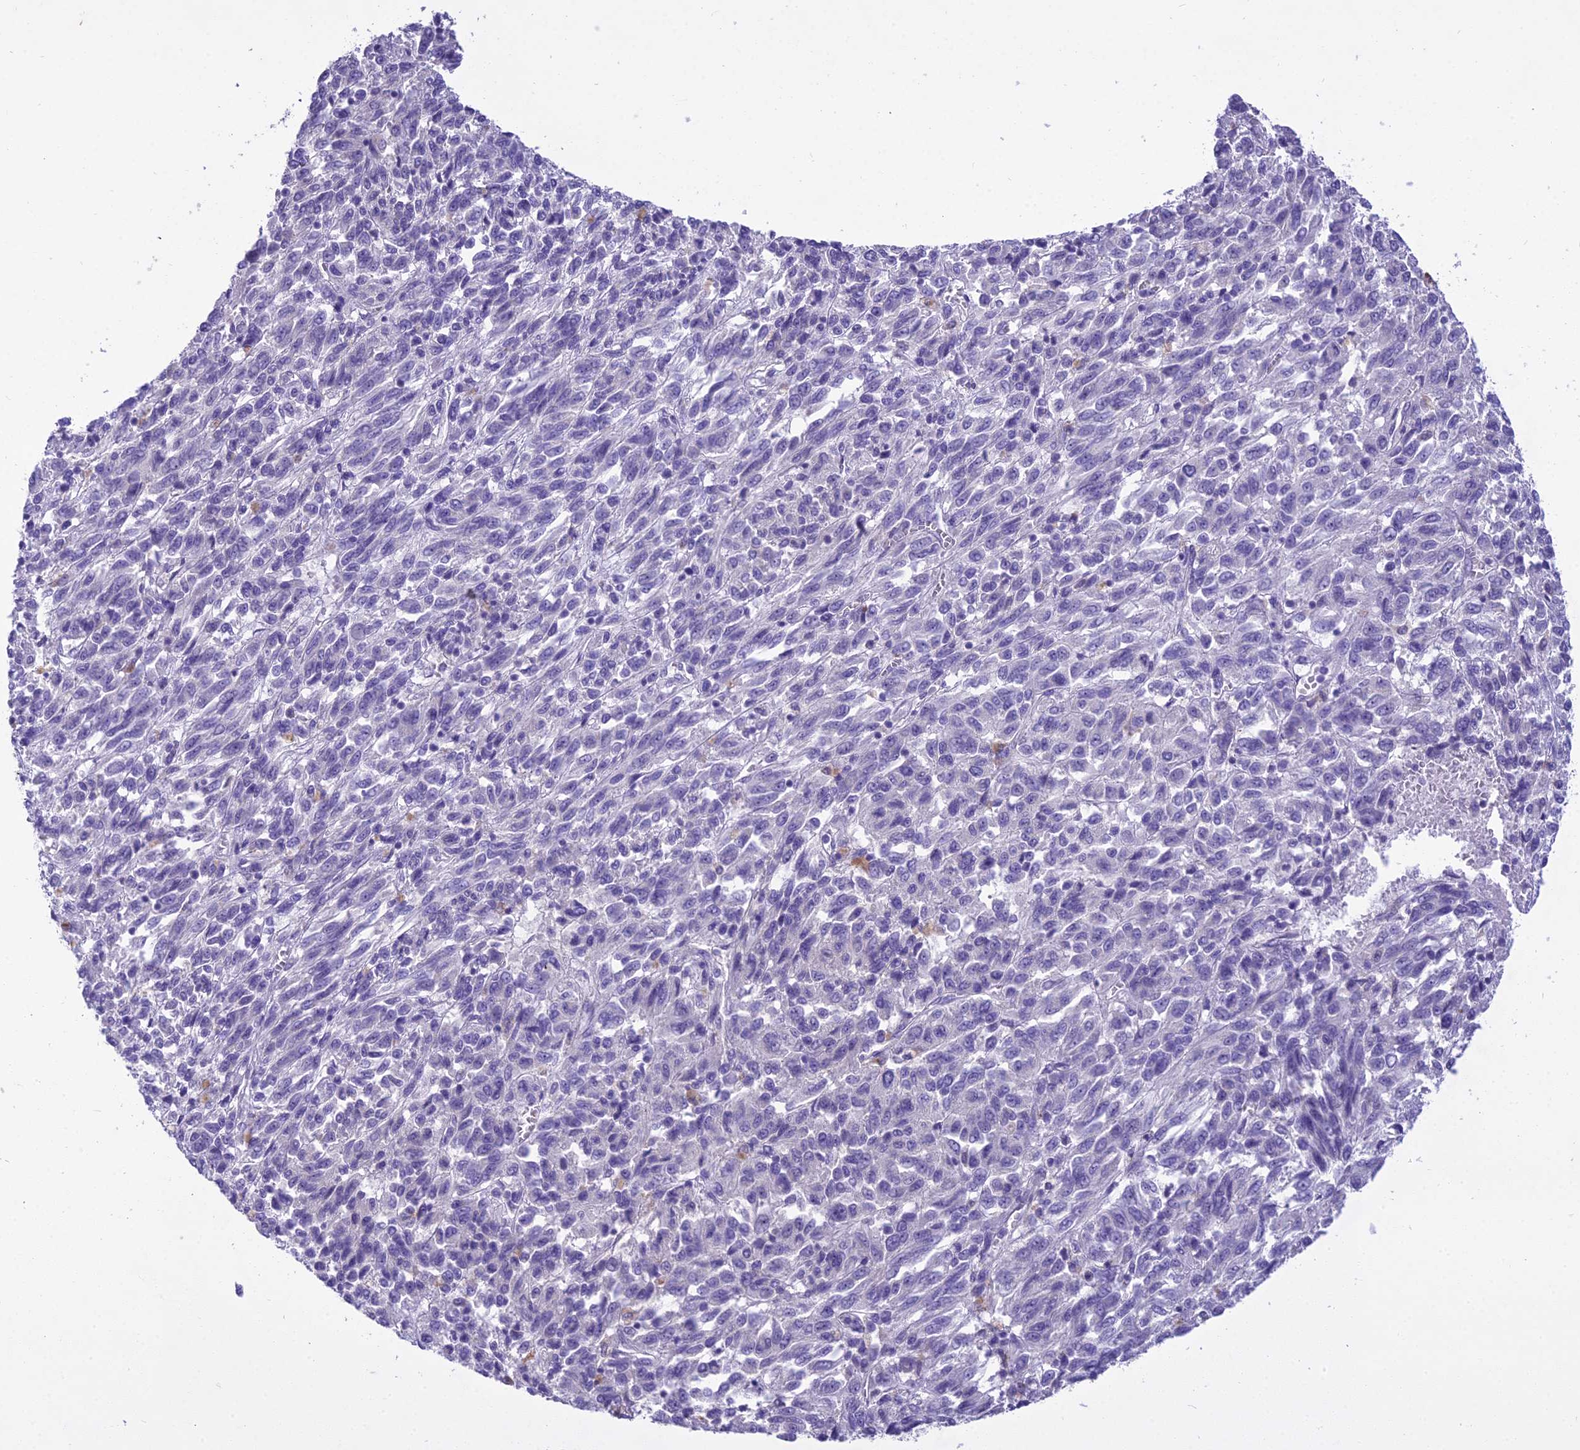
{"staining": {"intensity": "negative", "quantity": "none", "location": "none"}, "tissue": "melanoma", "cell_type": "Tumor cells", "image_type": "cancer", "snomed": [{"axis": "morphology", "description": "Malignant melanoma, Metastatic site"}, {"axis": "topography", "description": "Lung"}], "caption": "Image shows no significant protein positivity in tumor cells of melanoma.", "gene": "SCRT1", "patient": {"sex": "male", "age": 64}}